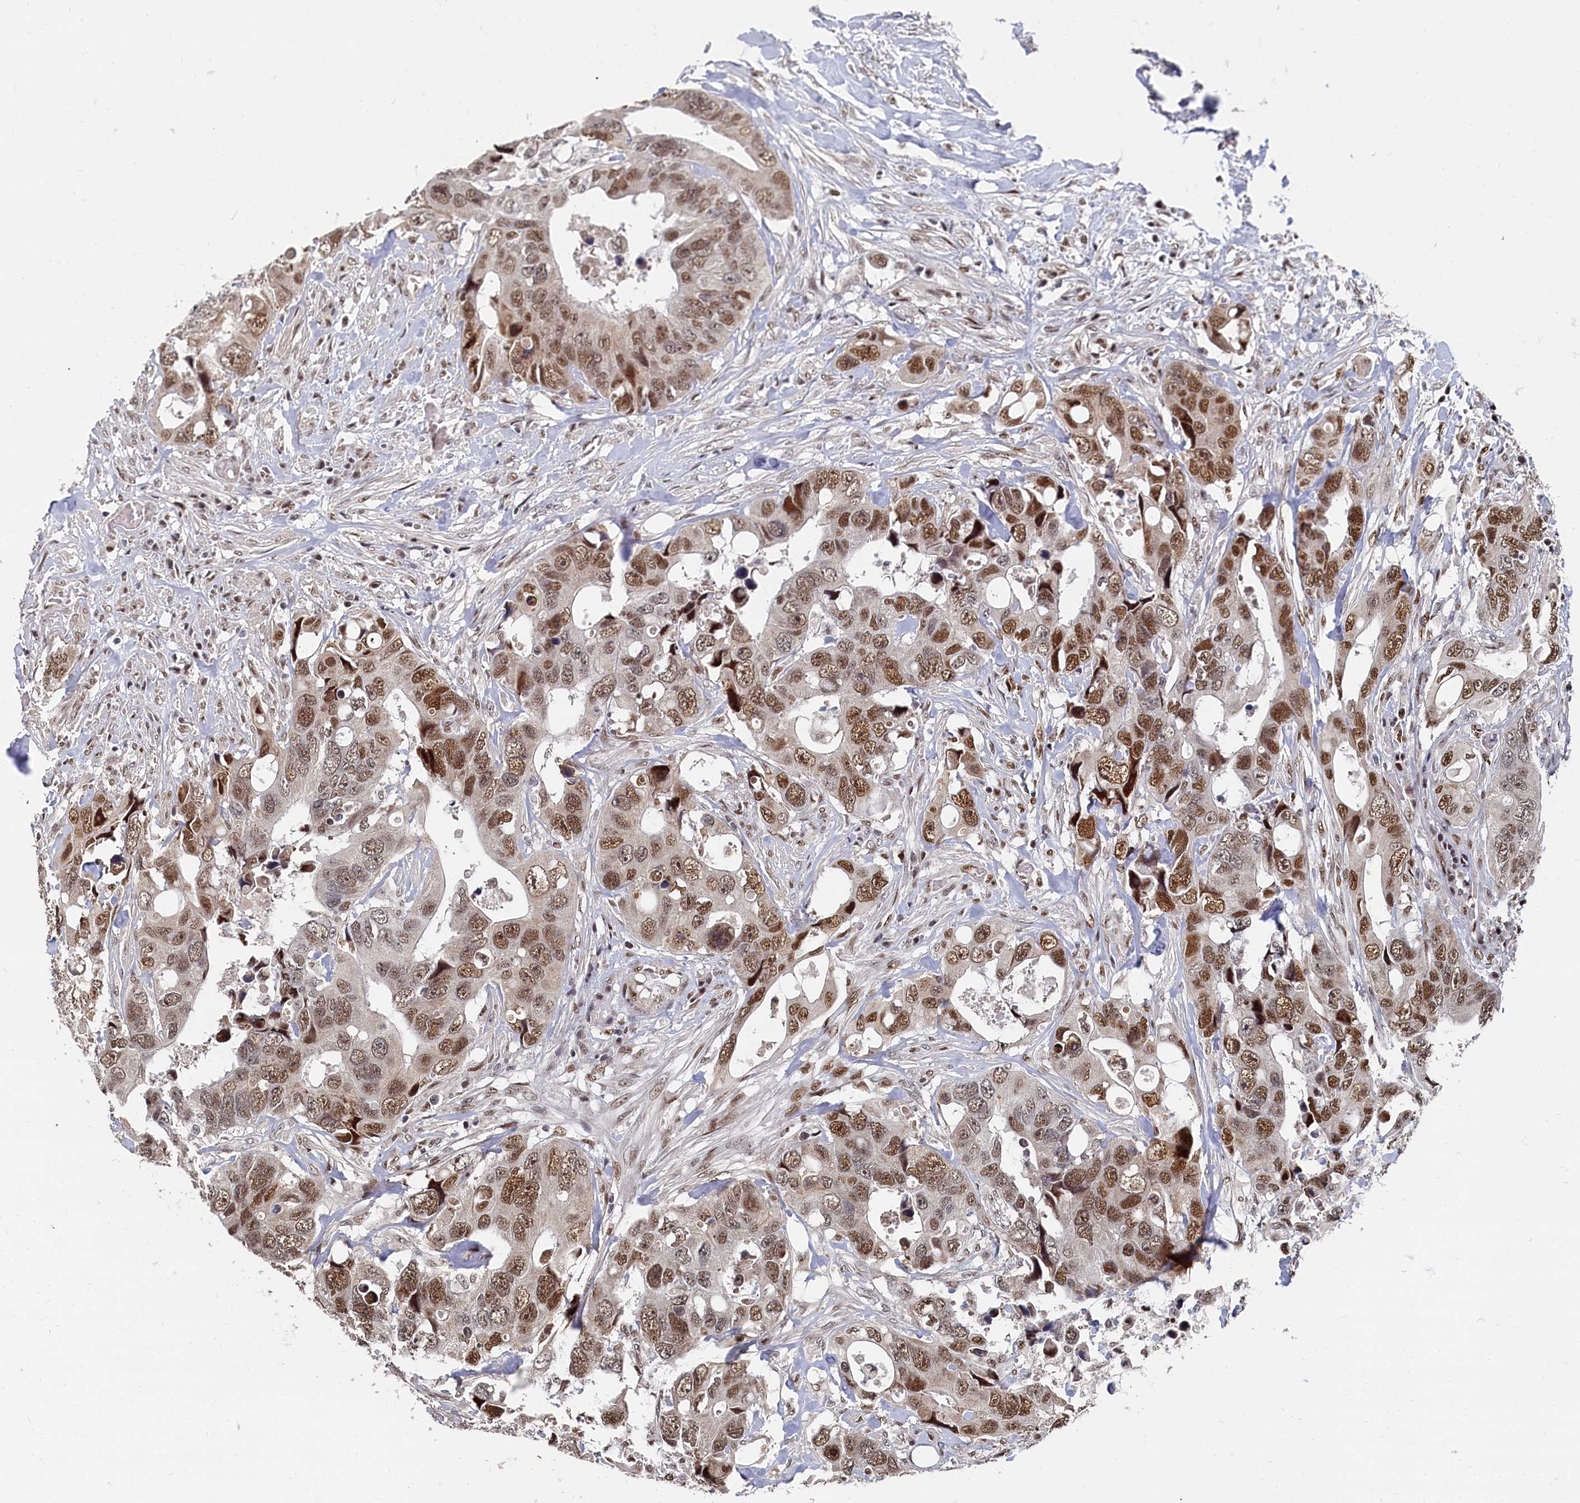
{"staining": {"intensity": "moderate", "quantity": ">75%", "location": "nuclear"}, "tissue": "colorectal cancer", "cell_type": "Tumor cells", "image_type": "cancer", "snomed": [{"axis": "morphology", "description": "Adenocarcinoma, NOS"}, {"axis": "topography", "description": "Rectum"}], "caption": "DAB immunohistochemical staining of human colorectal cancer demonstrates moderate nuclear protein staining in approximately >75% of tumor cells.", "gene": "BUB3", "patient": {"sex": "male", "age": 57}}